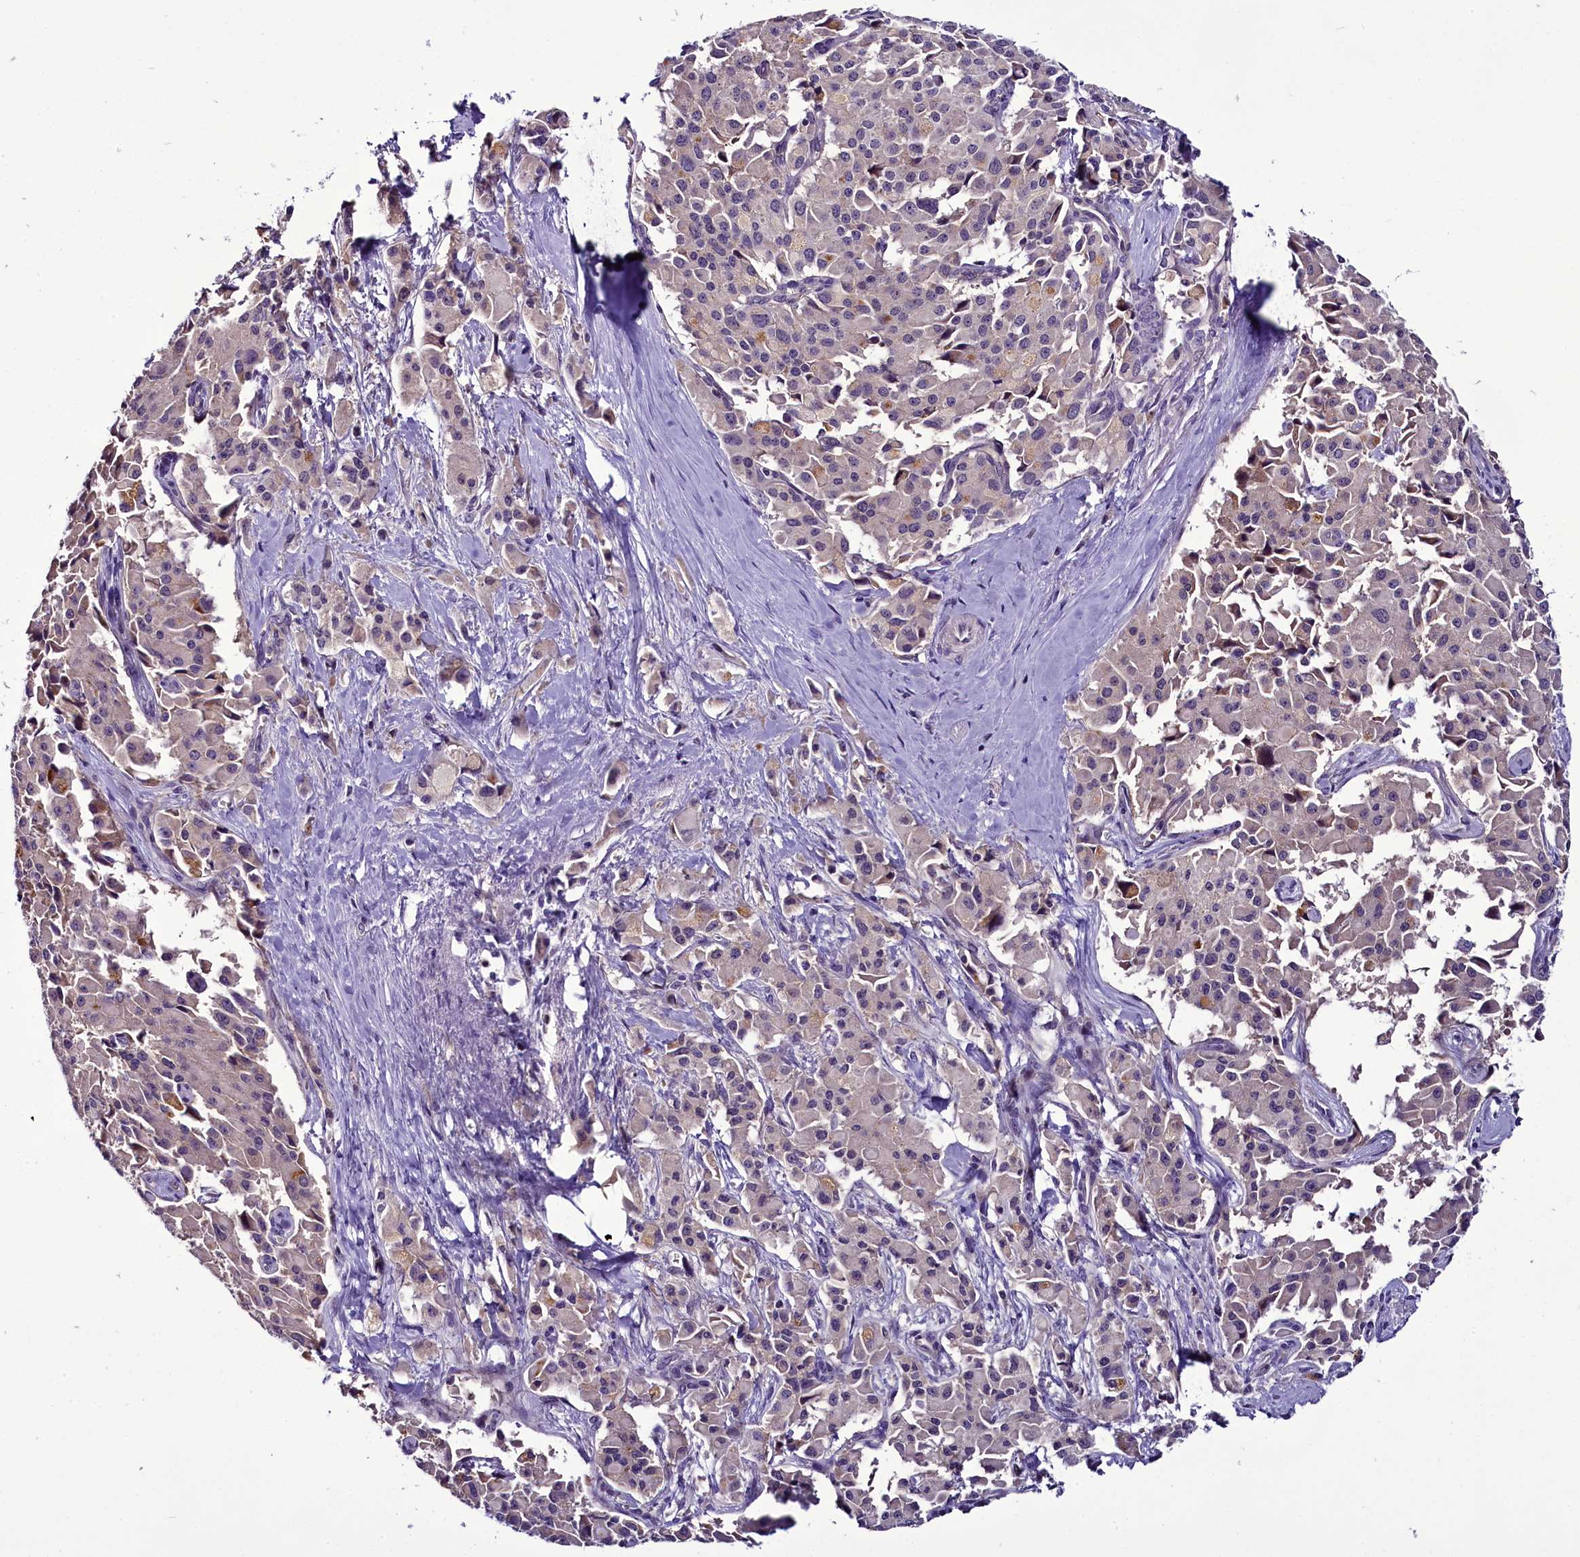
{"staining": {"intensity": "weak", "quantity": "<25%", "location": "cytoplasmic/membranous"}, "tissue": "pancreatic cancer", "cell_type": "Tumor cells", "image_type": "cancer", "snomed": [{"axis": "morphology", "description": "Adenocarcinoma, NOS"}, {"axis": "topography", "description": "Pancreas"}], "caption": "Pancreatic cancer stained for a protein using immunohistochemistry (IHC) reveals no positivity tumor cells.", "gene": "C9orf40", "patient": {"sex": "male", "age": 65}}